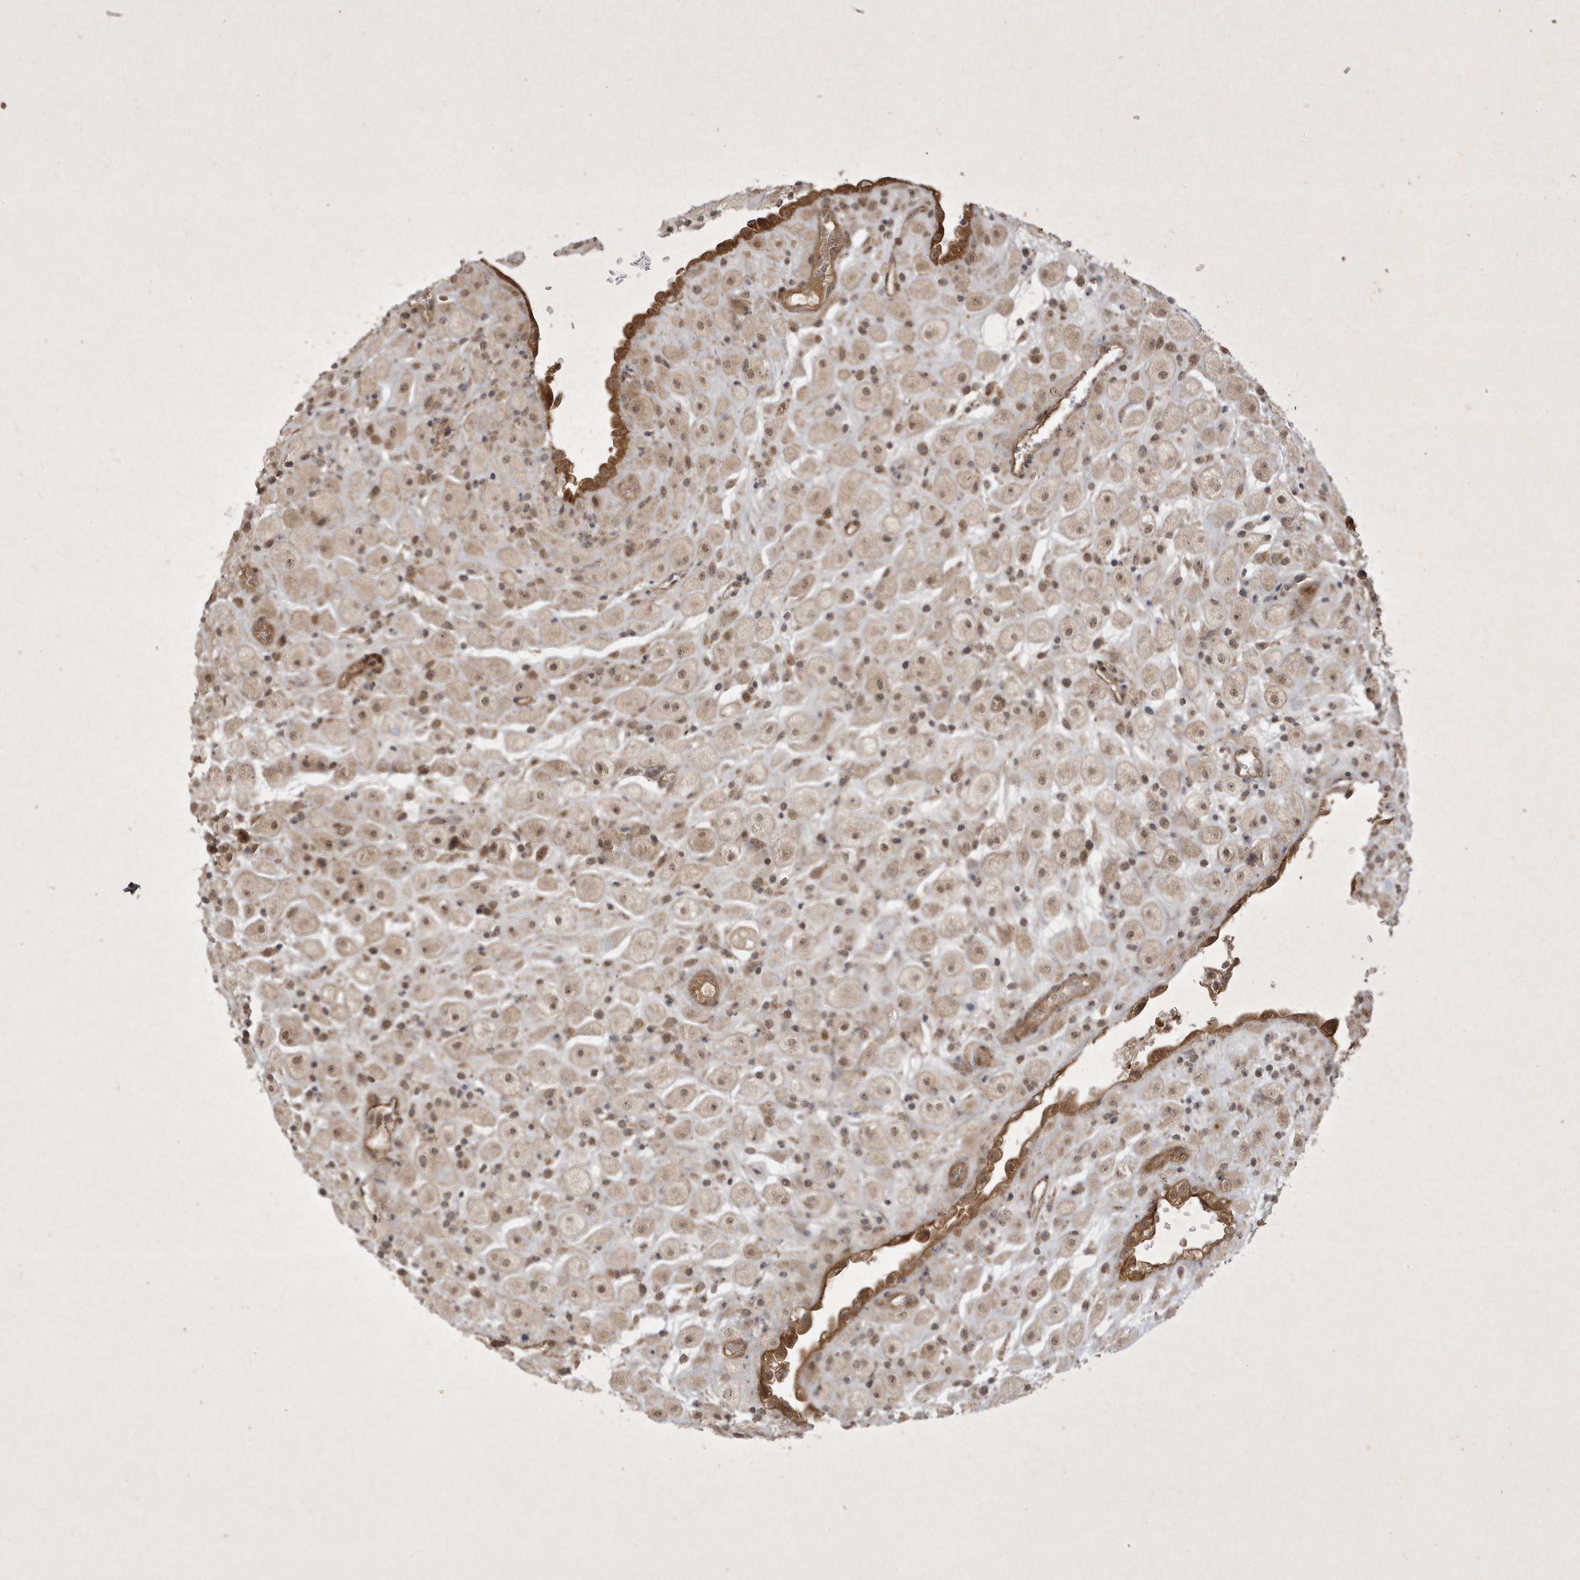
{"staining": {"intensity": "weak", "quantity": "<25%", "location": "cytoplasmic/membranous"}, "tissue": "placenta", "cell_type": "Decidual cells", "image_type": "normal", "snomed": [{"axis": "morphology", "description": "Normal tissue, NOS"}, {"axis": "topography", "description": "Placenta"}], "caption": "Immunohistochemistry micrograph of benign placenta: human placenta stained with DAB demonstrates no significant protein positivity in decidual cells.", "gene": "FAM83C", "patient": {"sex": "female", "age": 35}}